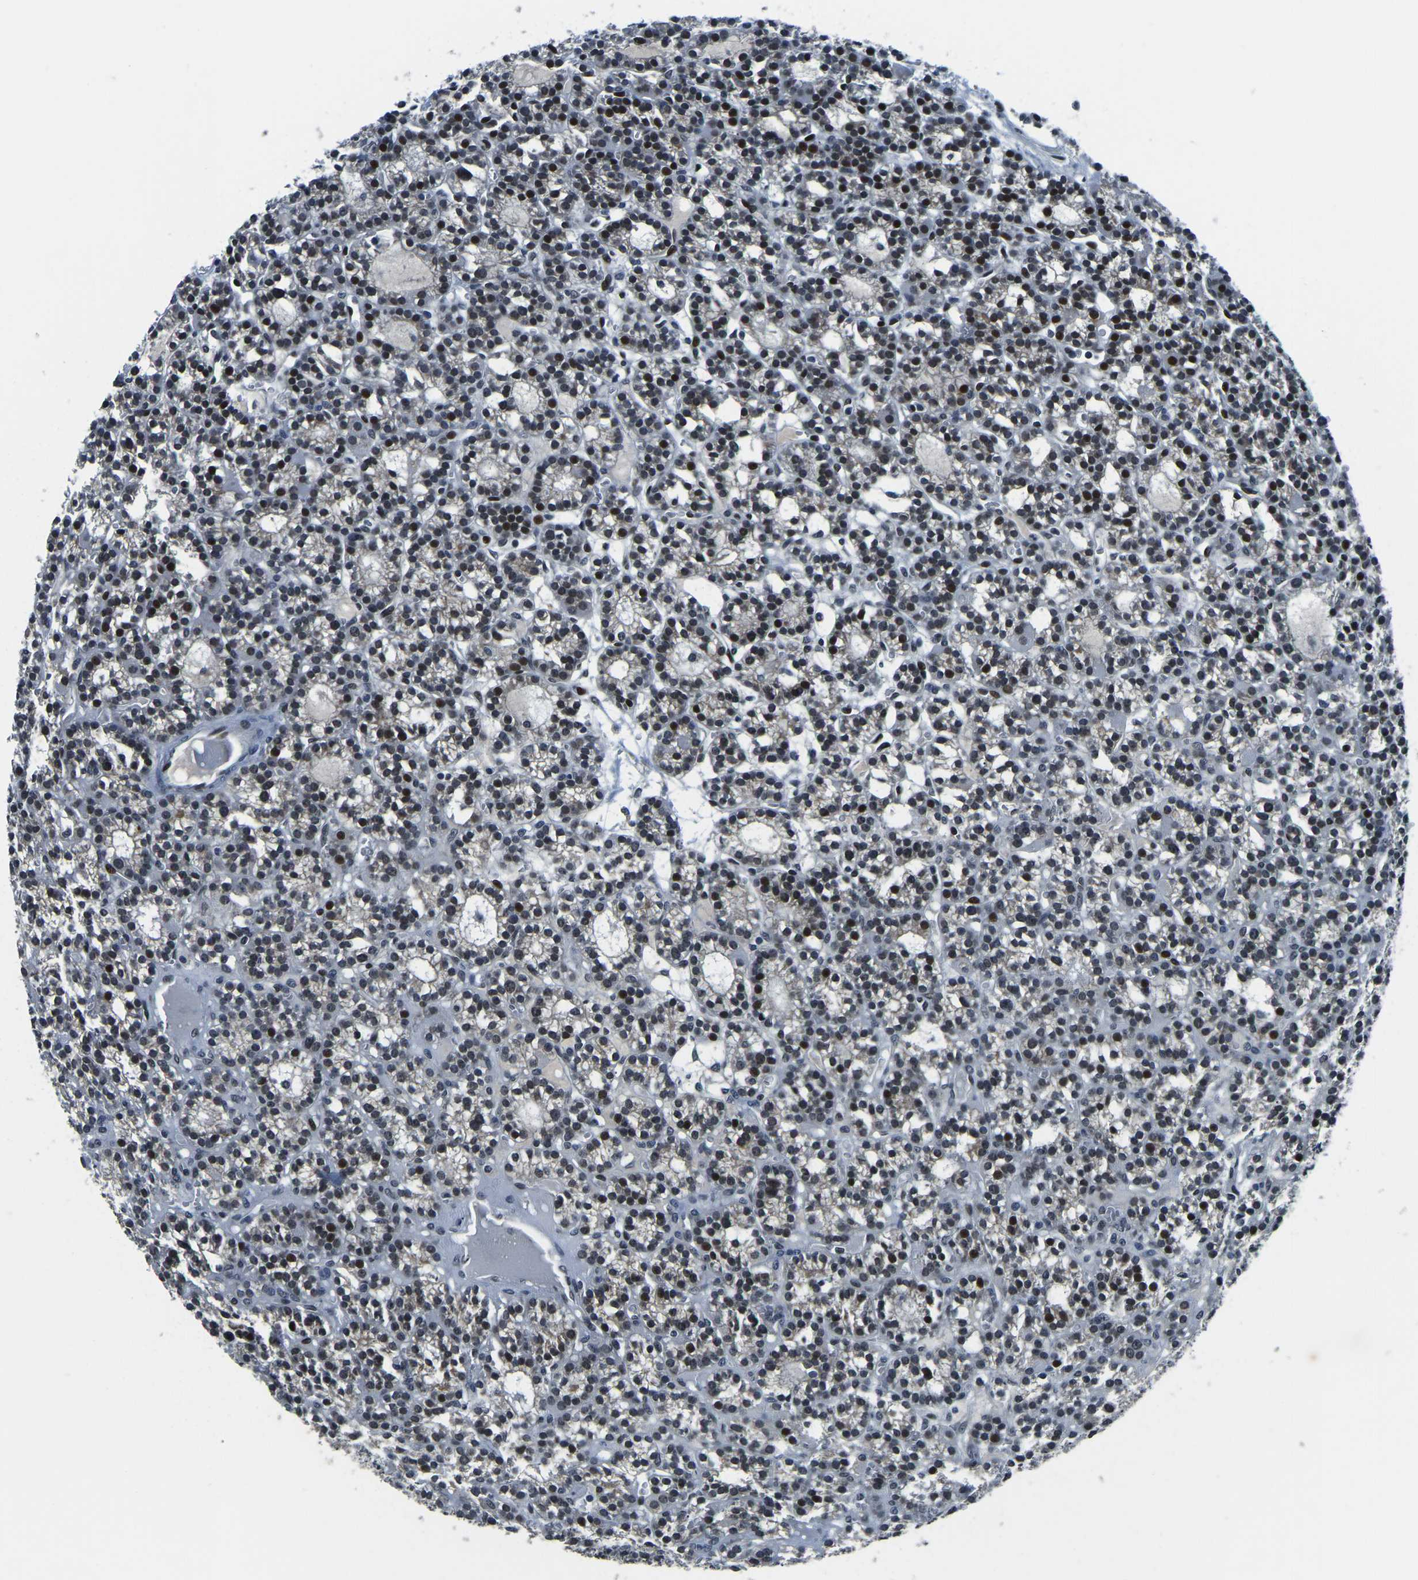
{"staining": {"intensity": "strong", "quantity": "25%-75%", "location": "nuclear"}, "tissue": "parathyroid gland", "cell_type": "Glandular cells", "image_type": "normal", "snomed": [{"axis": "morphology", "description": "Normal tissue, NOS"}, {"axis": "morphology", "description": "Adenoma, NOS"}, {"axis": "topography", "description": "Parathyroid gland"}], "caption": "High-magnification brightfield microscopy of unremarkable parathyroid gland stained with DAB (brown) and counterstained with hematoxylin (blue). glandular cells exhibit strong nuclear positivity is present in approximately25%-75% of cells. The staining is performed using DAB brown chromogen to label protein expression. The nuclei are counter-stained blue using hematoxylin.", "gene": "ING2", "patient": {"sex": "female", "age": 58}}